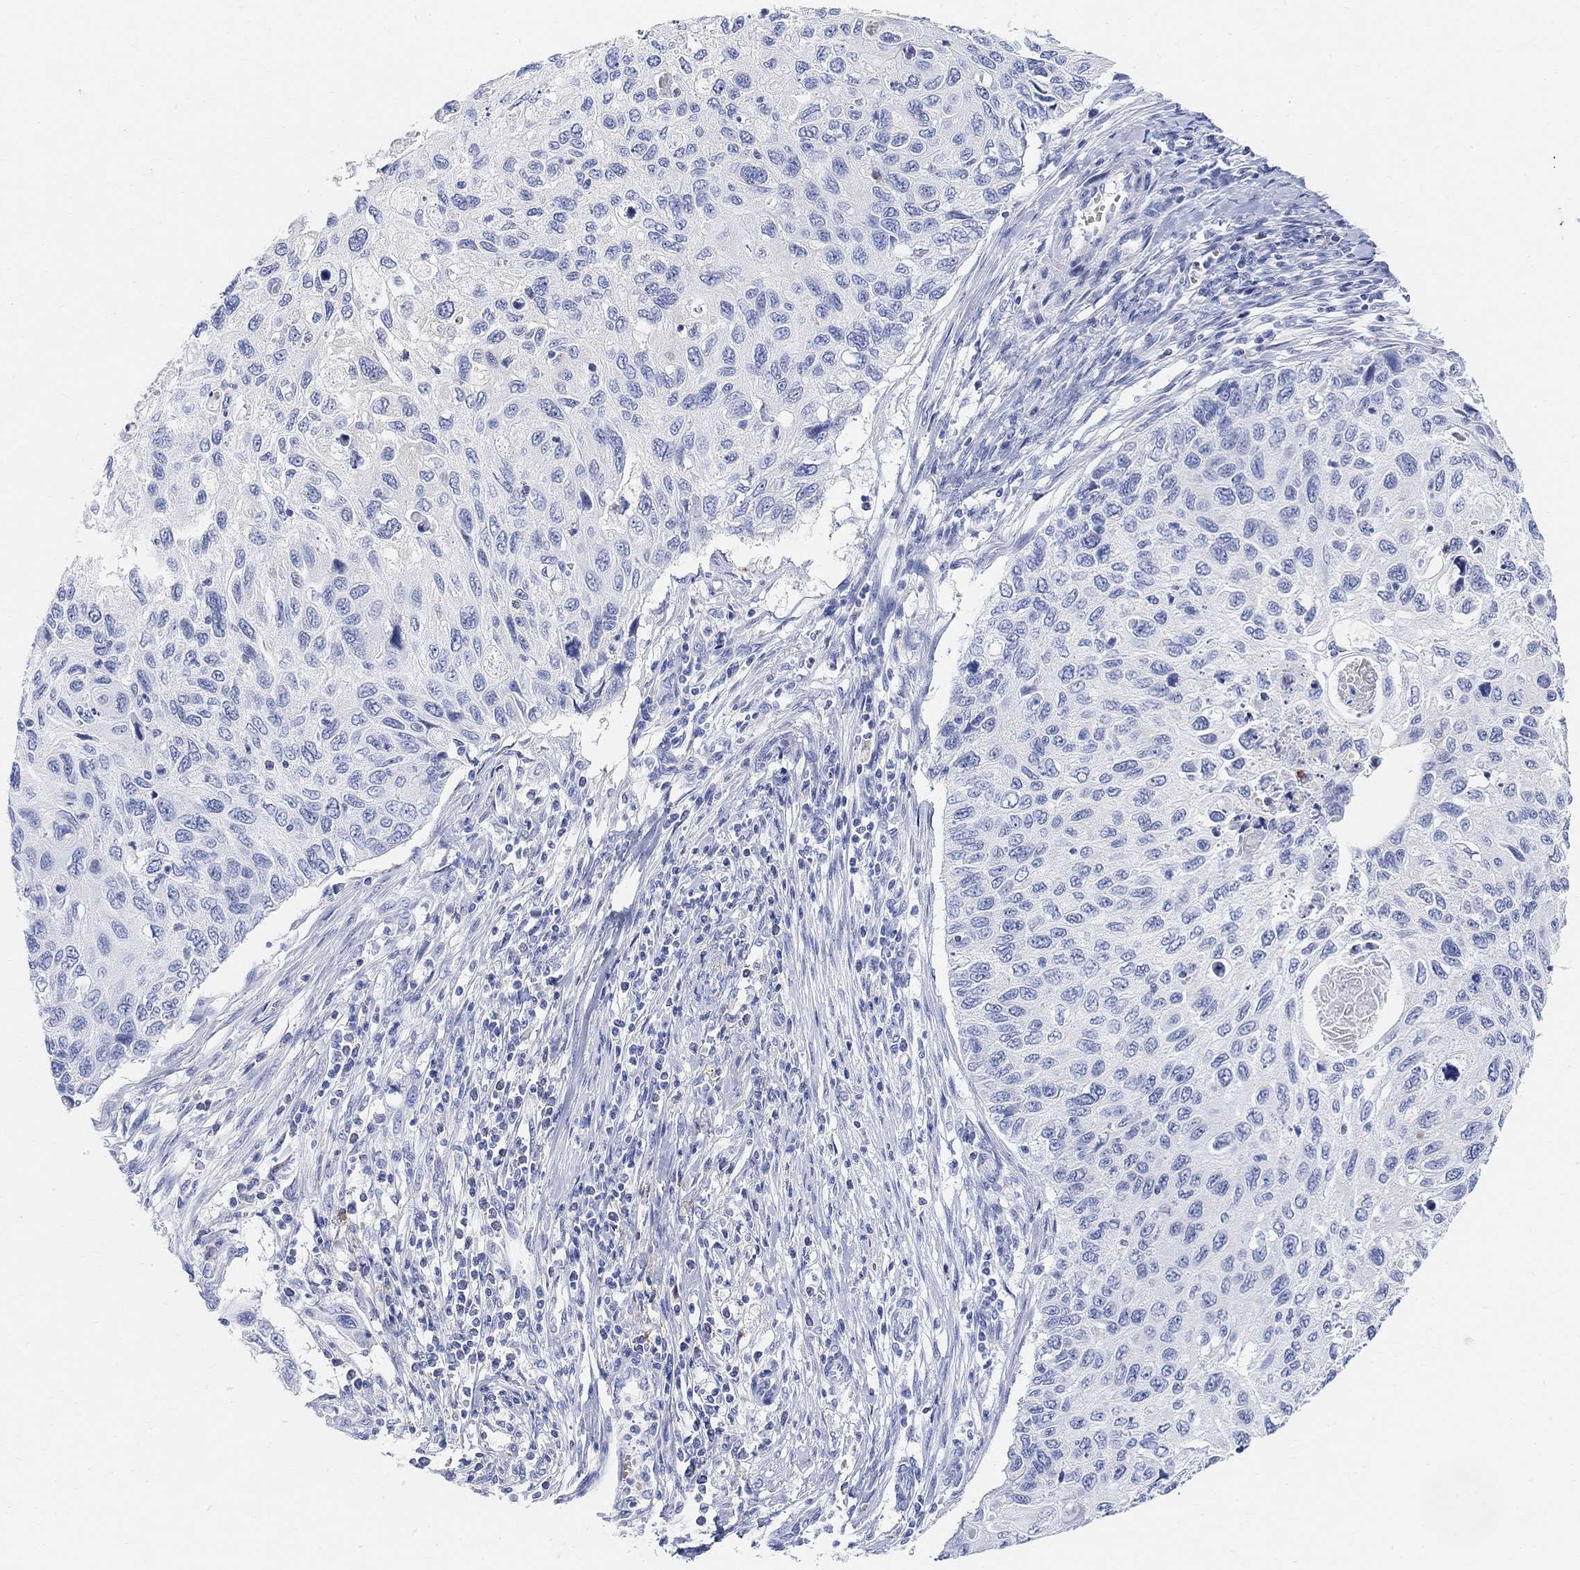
{"staining": {"intensity": "negative", "quantity": "none", "location": "none"}, "tissue": "cervical cancer", "cell_type": "Tumor cells", "image_type": "cancer", "snomed": [{"axis": "morphology", "description": "Squamous cell carcinoma, NOS"}, {"axis": "topography", "description": "Cervix"}], "caption": "IHC micrograph of human cervical squamous cell carcinoma stained for a protein (brown), which exhibits no staining in tumor cells. The staining was performed using DAB (3,3'-diaminobenzidine) to visualize the protein expression in brown, while the nuclei were stained in blue with hematoxylin (Magnification: 20x).", "gene": "RETNLB", "patient": {"sex": "female", "age": 70}}